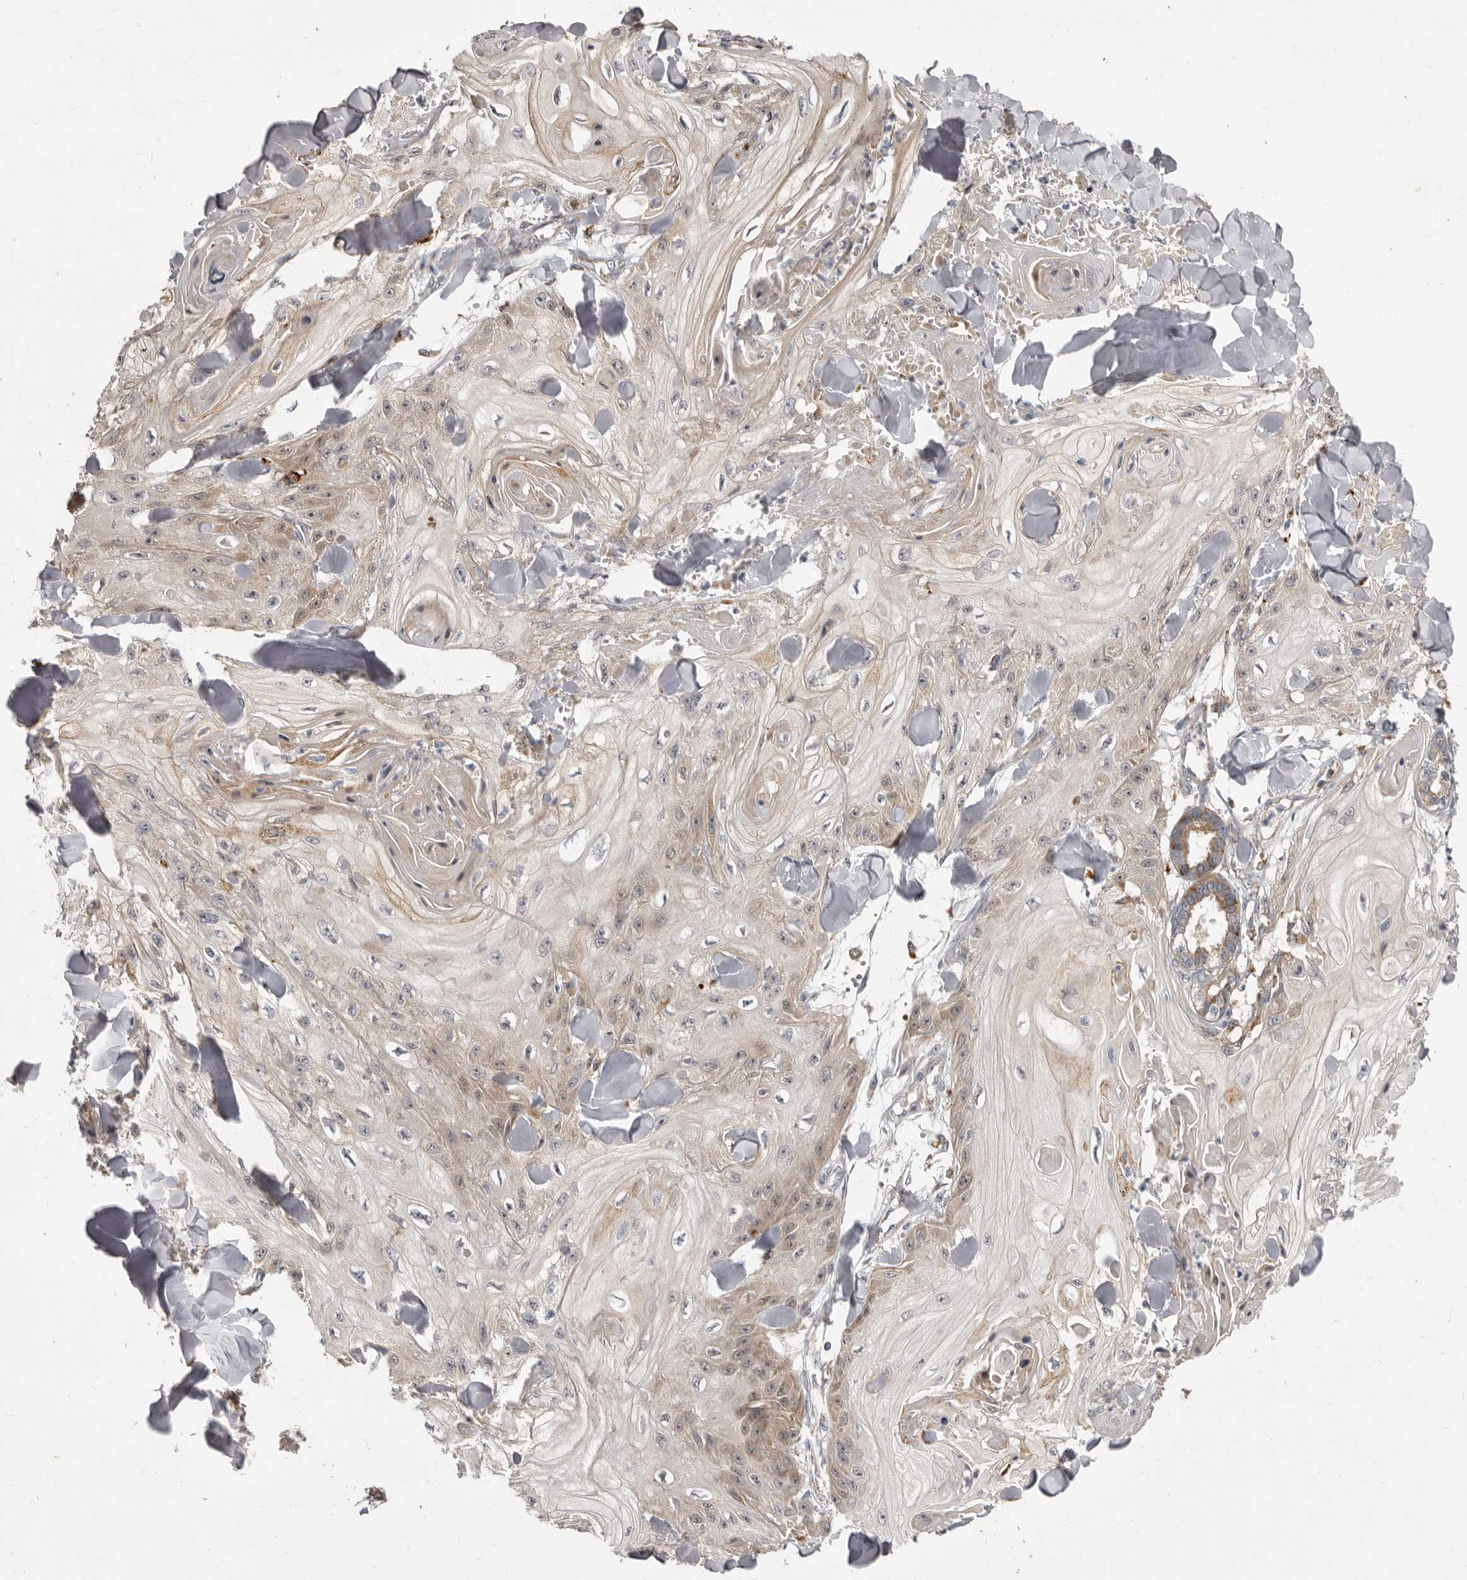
{"staining": {"intensity": "weak", "quantity": "<25%", "location": "cytoplasmic/membranous"}, "tissue": "skin cancer", "cell_type": "Tumor cells", "image_type": "cancer", "snomed": [{"axis": "morphology", "description": "Squamous cell carcinoma, NOS"}, {"axis": "topography", "description": "Skin"}], "caption": "Photomicrograph shows no protein staining in tumor cells of squamous cell carcinoma (skin) tissue. (DAB (3,3'-diaminobenzidine) IHC, high magnification).", "gene": "SMC4", "patient": {"sex": "male", "age": 74}}